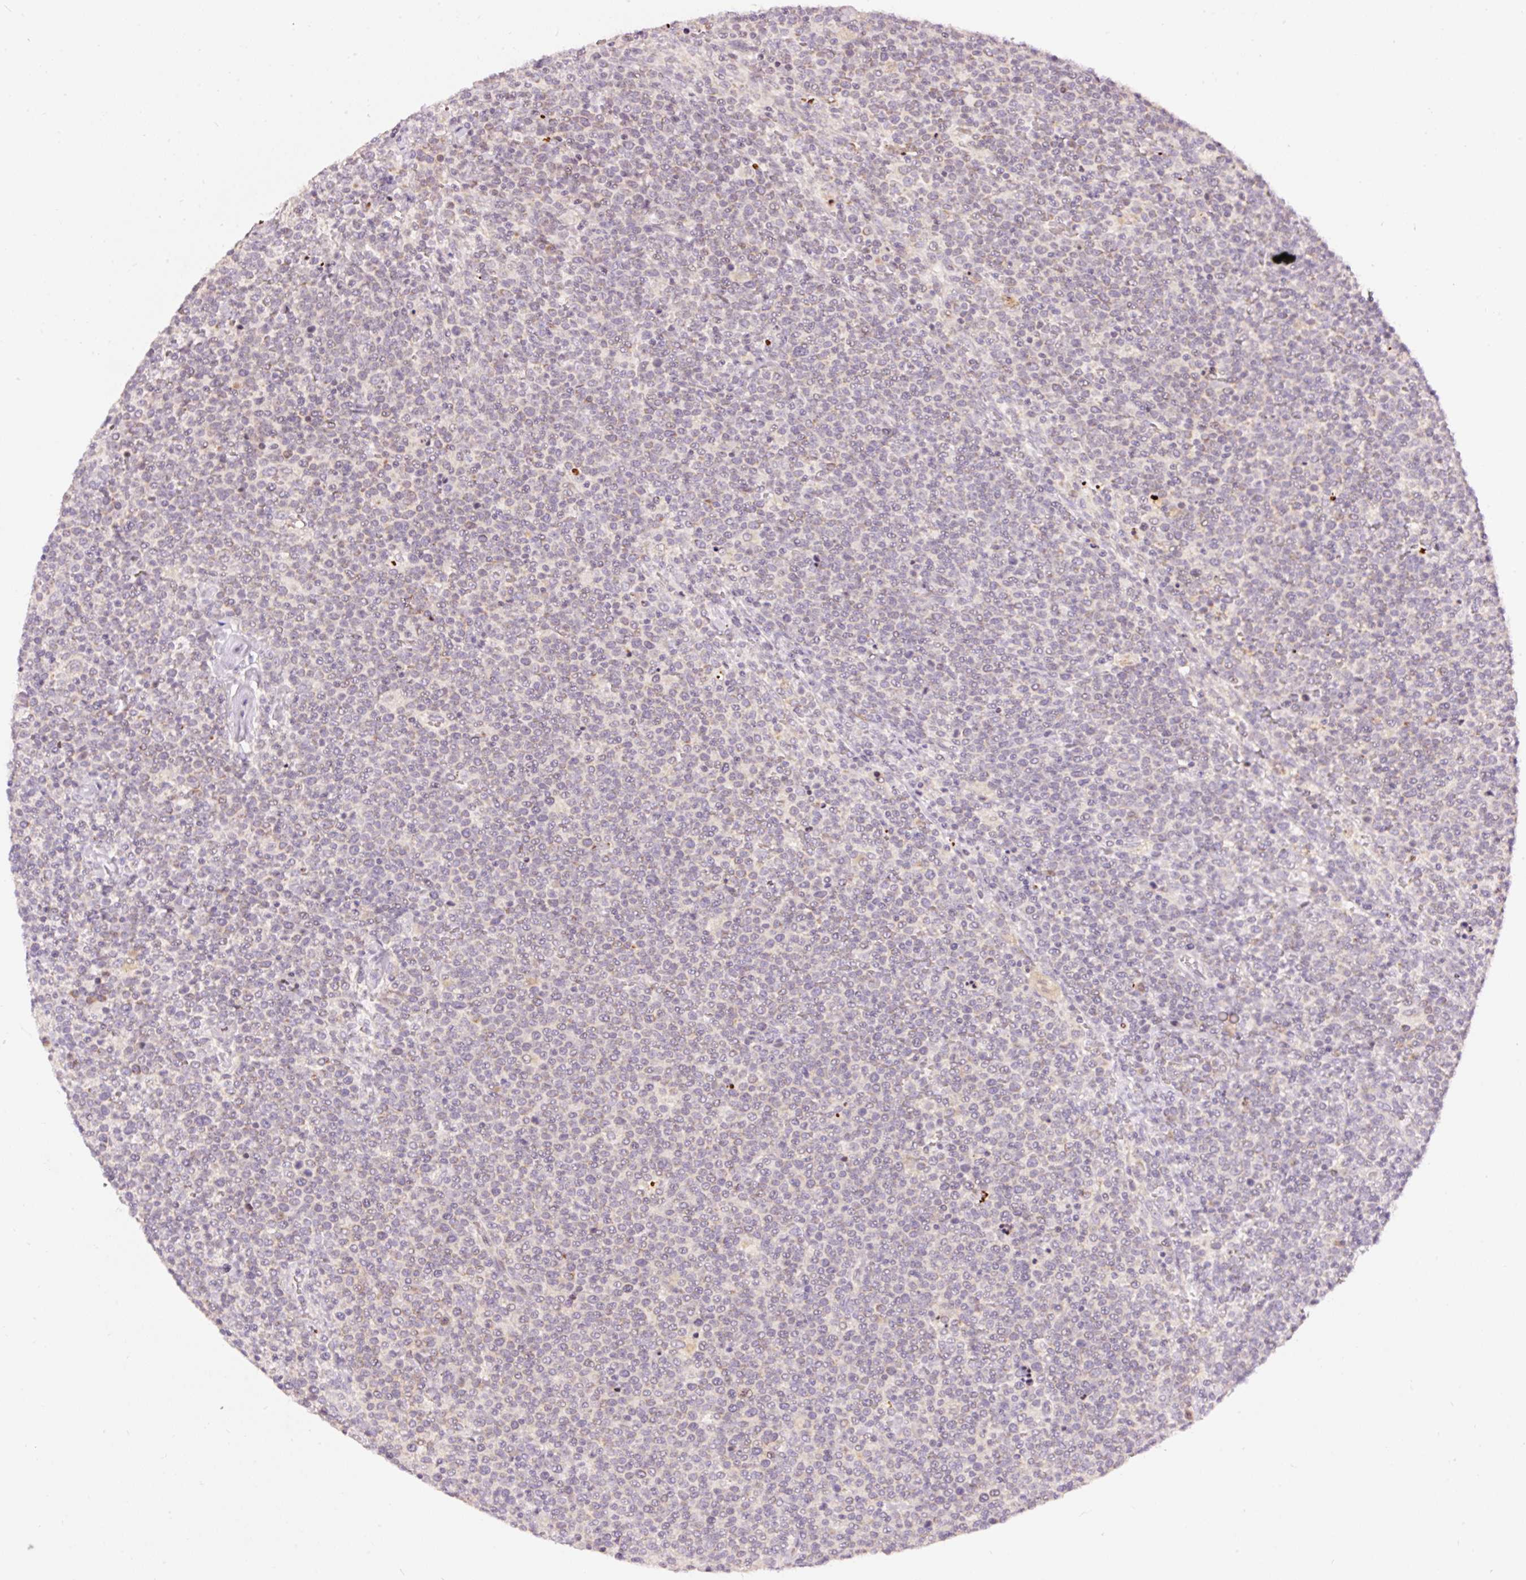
{"staining": {"intensity": "negative", "quantity": "none", "location": "none"}, "tissue": "lymphoma", "cell_type": "Tumor cells", "image_type": "cancer", "snomed": [{"axis": "morphology", "description": "Malignant lymphoma, non-Hodgkin's type, High grade"}, {"axis": "topography", "description": "Lymph node"}], "caption": "Protein analysis of lymphoma shows no significant positivity in tumor cells.", "gene": "ABHD11", "patient": {"sex": "male", "age": 61}}